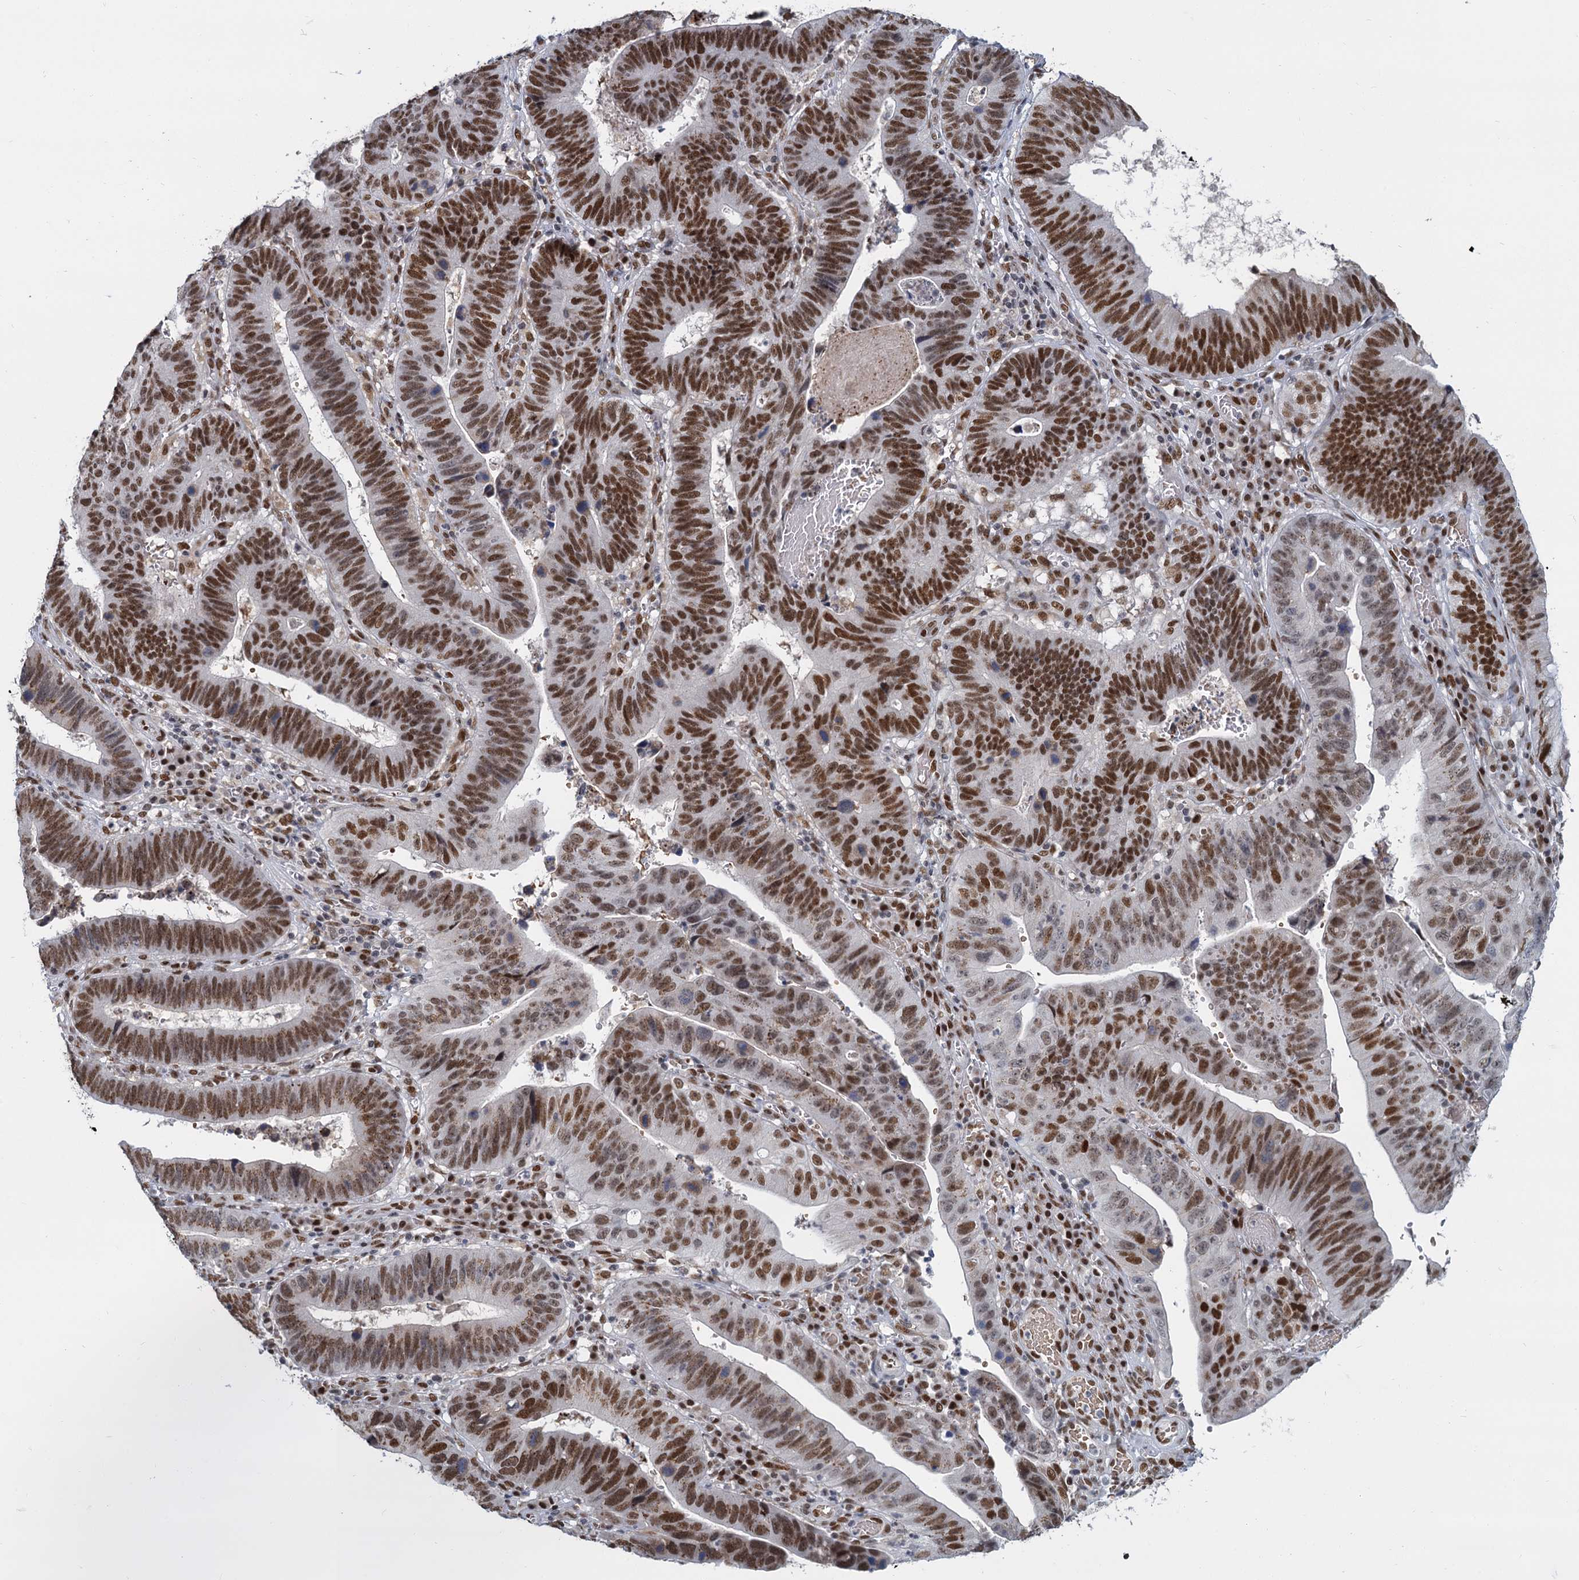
{"staining": {"intensity": "strong", "quantity": ">75%", "location": "cytoplasmic/membranous,nuclear"}, "tissue": "stomach cancer", "cell_type": "Tumor cells", "image_type": "cancer", "snomed": [{"axis": "morphology", "description": "Adenocarcinoma, NOS"}, {"axis": "topography", "description": "Stomach"}], "caption": "Brown immunohistochemical staining in human stomach cancer (adenocarcinoma) shows strong cytoplasmic/membranous and nuclear expression in about >75% of tumor cells. (DAB (3,3'-diaminobenzidine) IHC, brown staining for protein, blue staining for nuclei).", "gene": "RPRD1A", "patient": {"sex": "male", "age": 59}}